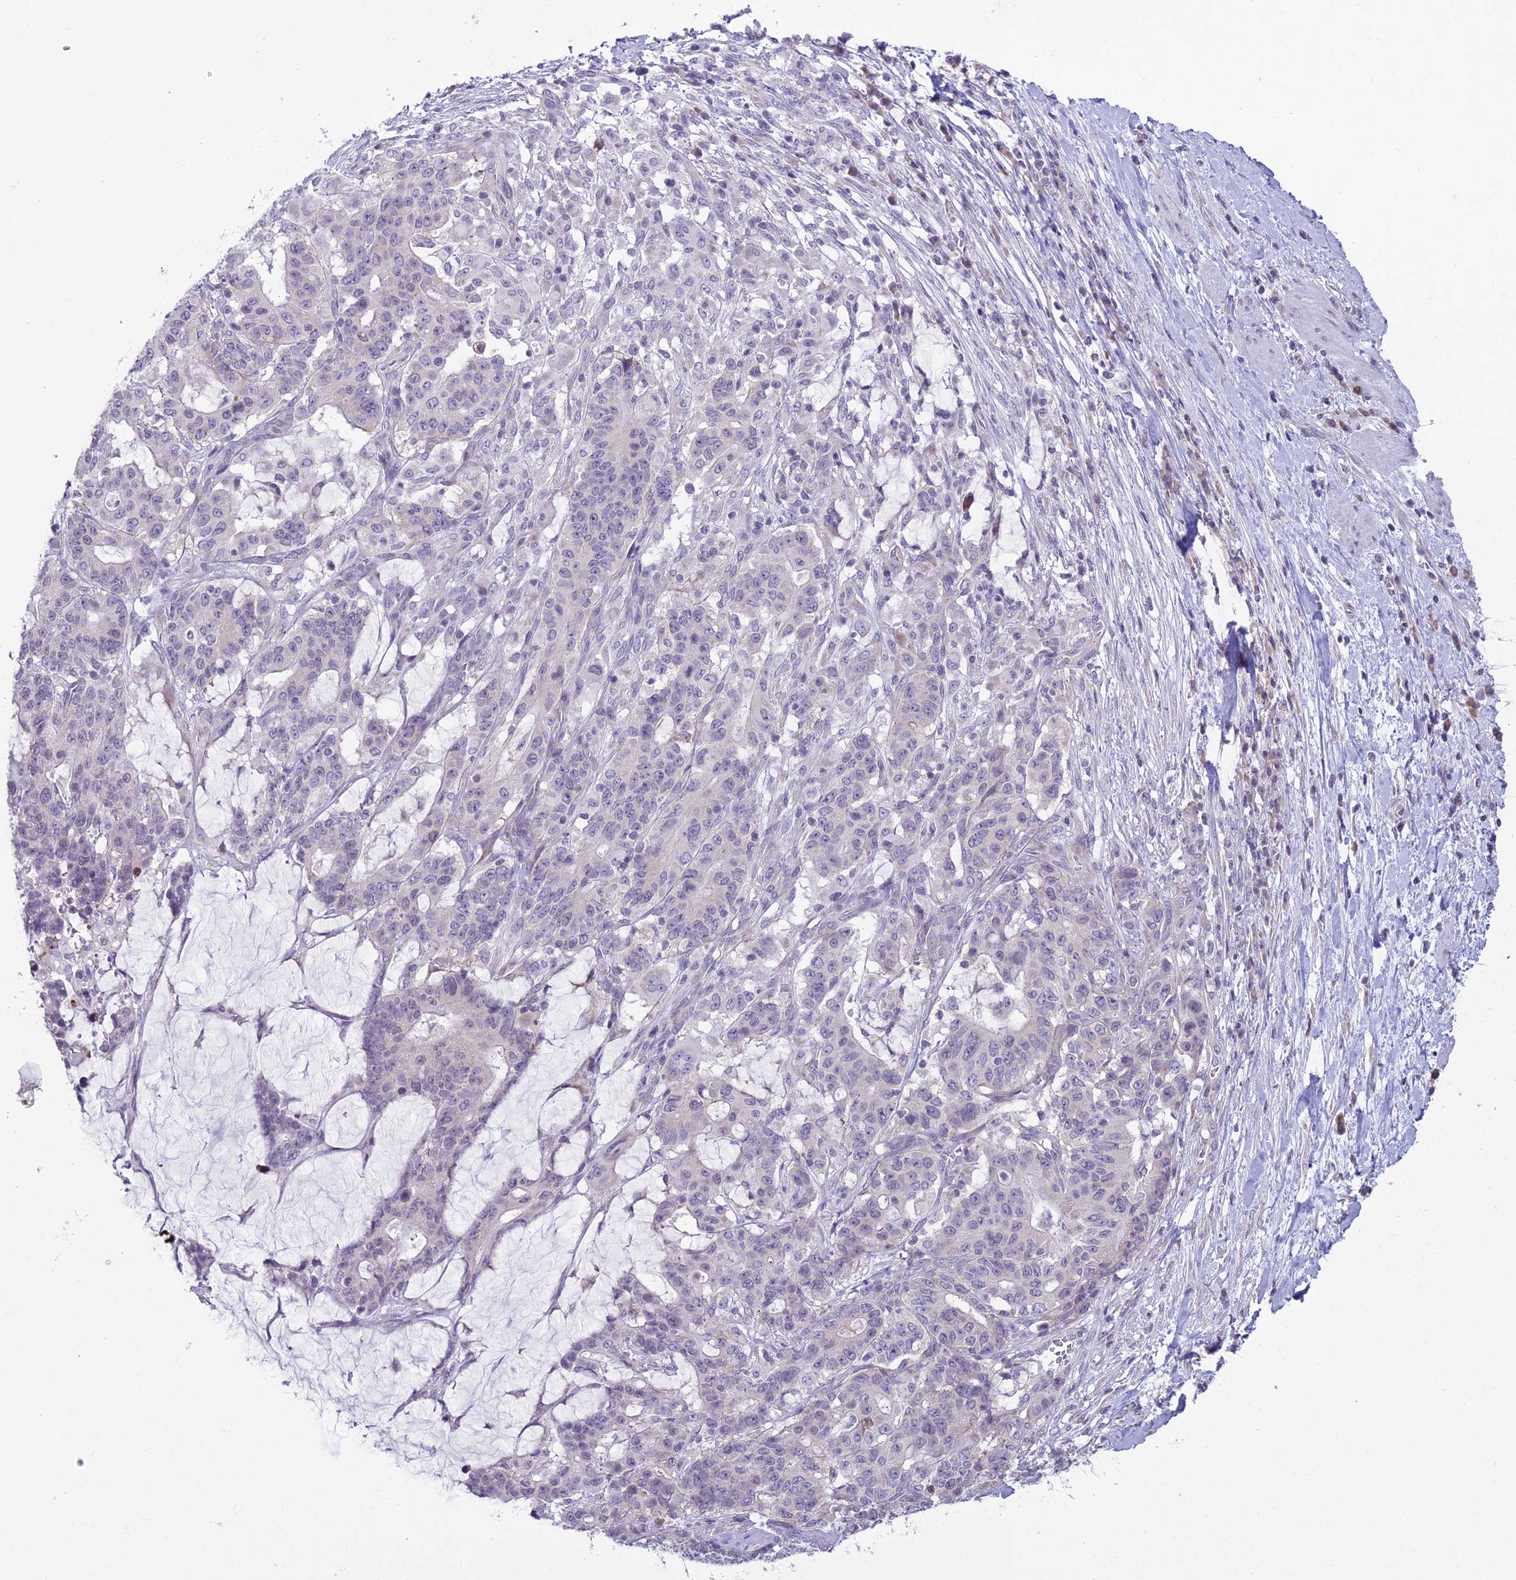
{"staining": {"intensity": "negative", "quantity": "none", "location": "none"}, "tissue": "stomach cancer", "cell_type": "Tumor cells", "image_type": "cancer", "snomed": [{"axis": "morphology", "description": "Normal tissue, NOS"}, {"axis": "morphology", "description": "Adenocarcinoma, NOS"}, {"axis": "topography", "description": "Stomach"}], "caption": "Immunohistochemistry image of neoplastic tissue: stomach cancer stained with DAB (3,3'-diaminobenzidine) exhibits no significant protein expression in tumor cells.", "gene": "RPS26", "patient": {"sex": "female", "age": 64}}